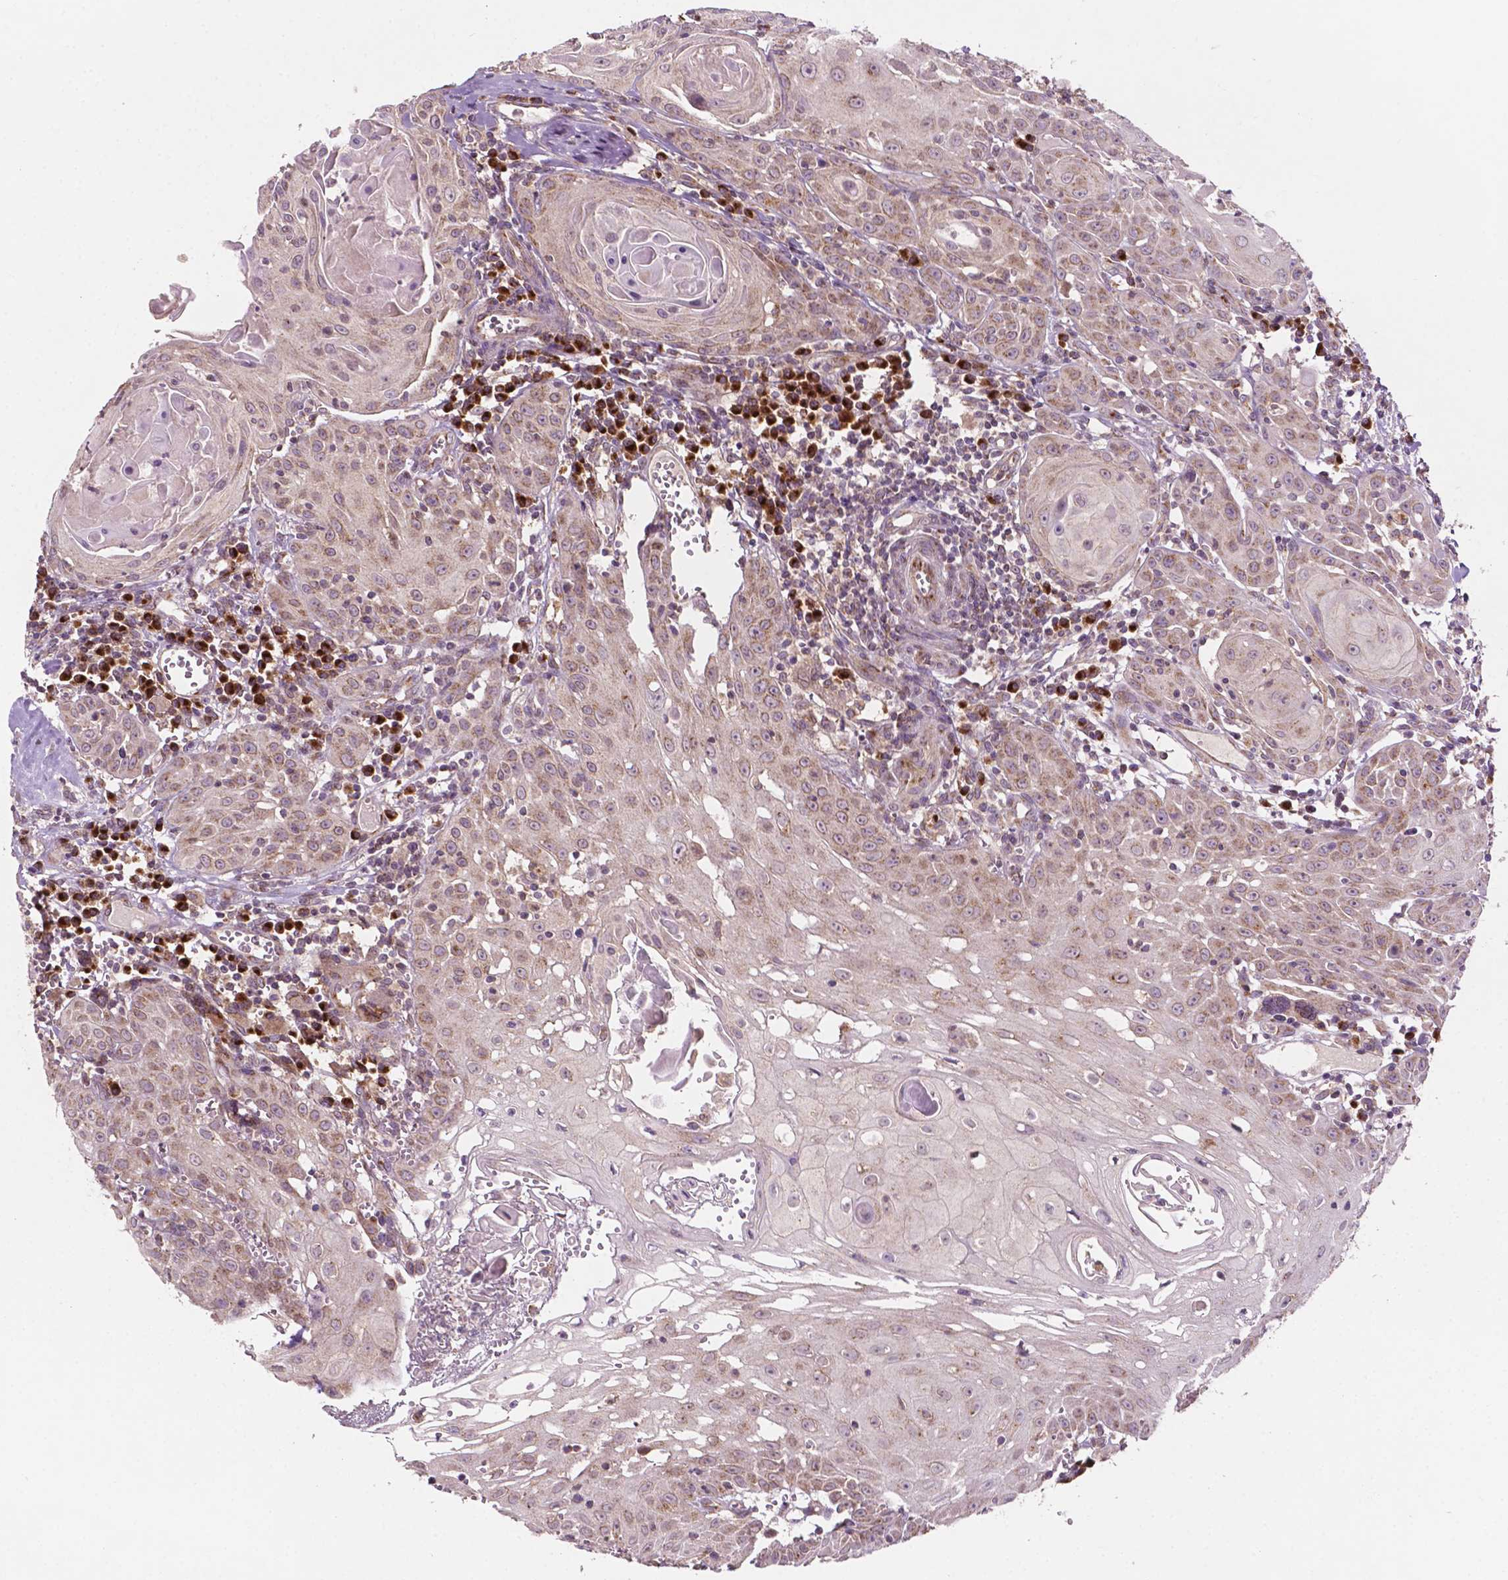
{"staining": {"intensity": "weak", "quantity": "25%-75%", "location": "cytoplasmic/membranous"}, "tissue": "head and neck cancer", "cell_type": "Tumor cells", "image_type": "cancer", "snomed": [{"axis": "morphology", "description": "Squamous cell carcinoma, NOS"}, {"axis": "topography", "description": "Head-Neck"}], "caption": "Head and neck cancer (squamous cell carcinoma) stained with a brown dye demonstrates weak cytoplasmic/membranous positive expression in approximately 25%-75% of tumor cells.", "gene": "EBAG9", "patient": {"sex": "female", "age": 80}}